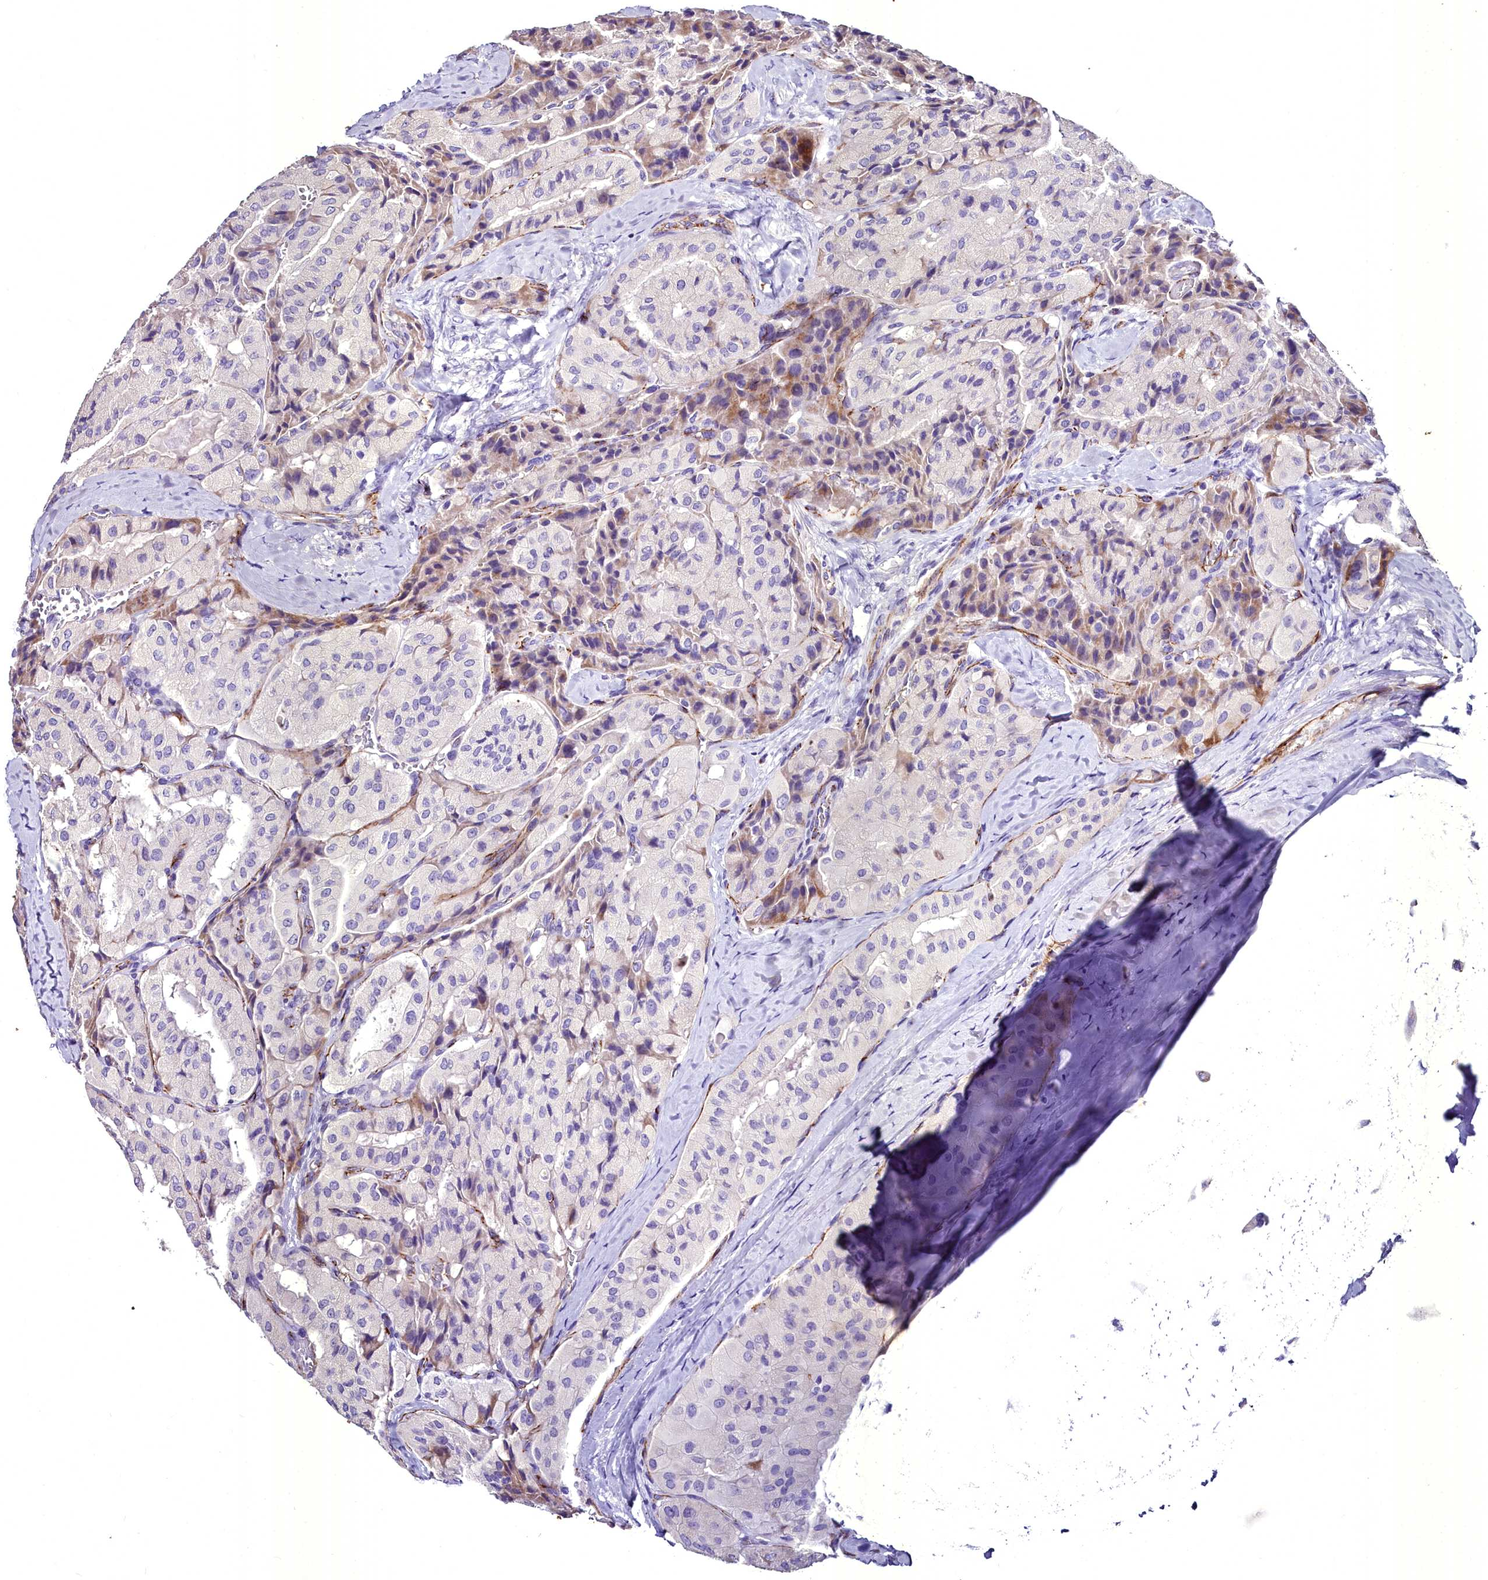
{"staining": {"intensity": "negative", "quantity": "none", "location": "none"}, "tissue": "thyroid cancer", "cell_type": "Tumor cells", "image_type": "cancer", "snomed": [{"axis": "morphology", "description": "Normal tissue, NOS"}, {"axis": "morphology", "description": "Papillary adenocarcinoma, NOS"}, {"axis": "topography", "description": "Thyroid gland"}], "caption": "DAB immunohistochemical staining of papillary adenocarcinoma (thyroid) displays no significant staining in tumor cells. Brightfield microscopy of immunohistochemistry (IHC) stained with DAB (3,3'-diaminobenzidine) (brown) and hematoxylin (blue), captured at high magnification.", "gene": "MS4A18", "patient": {"sex": "female", "age": 59}}